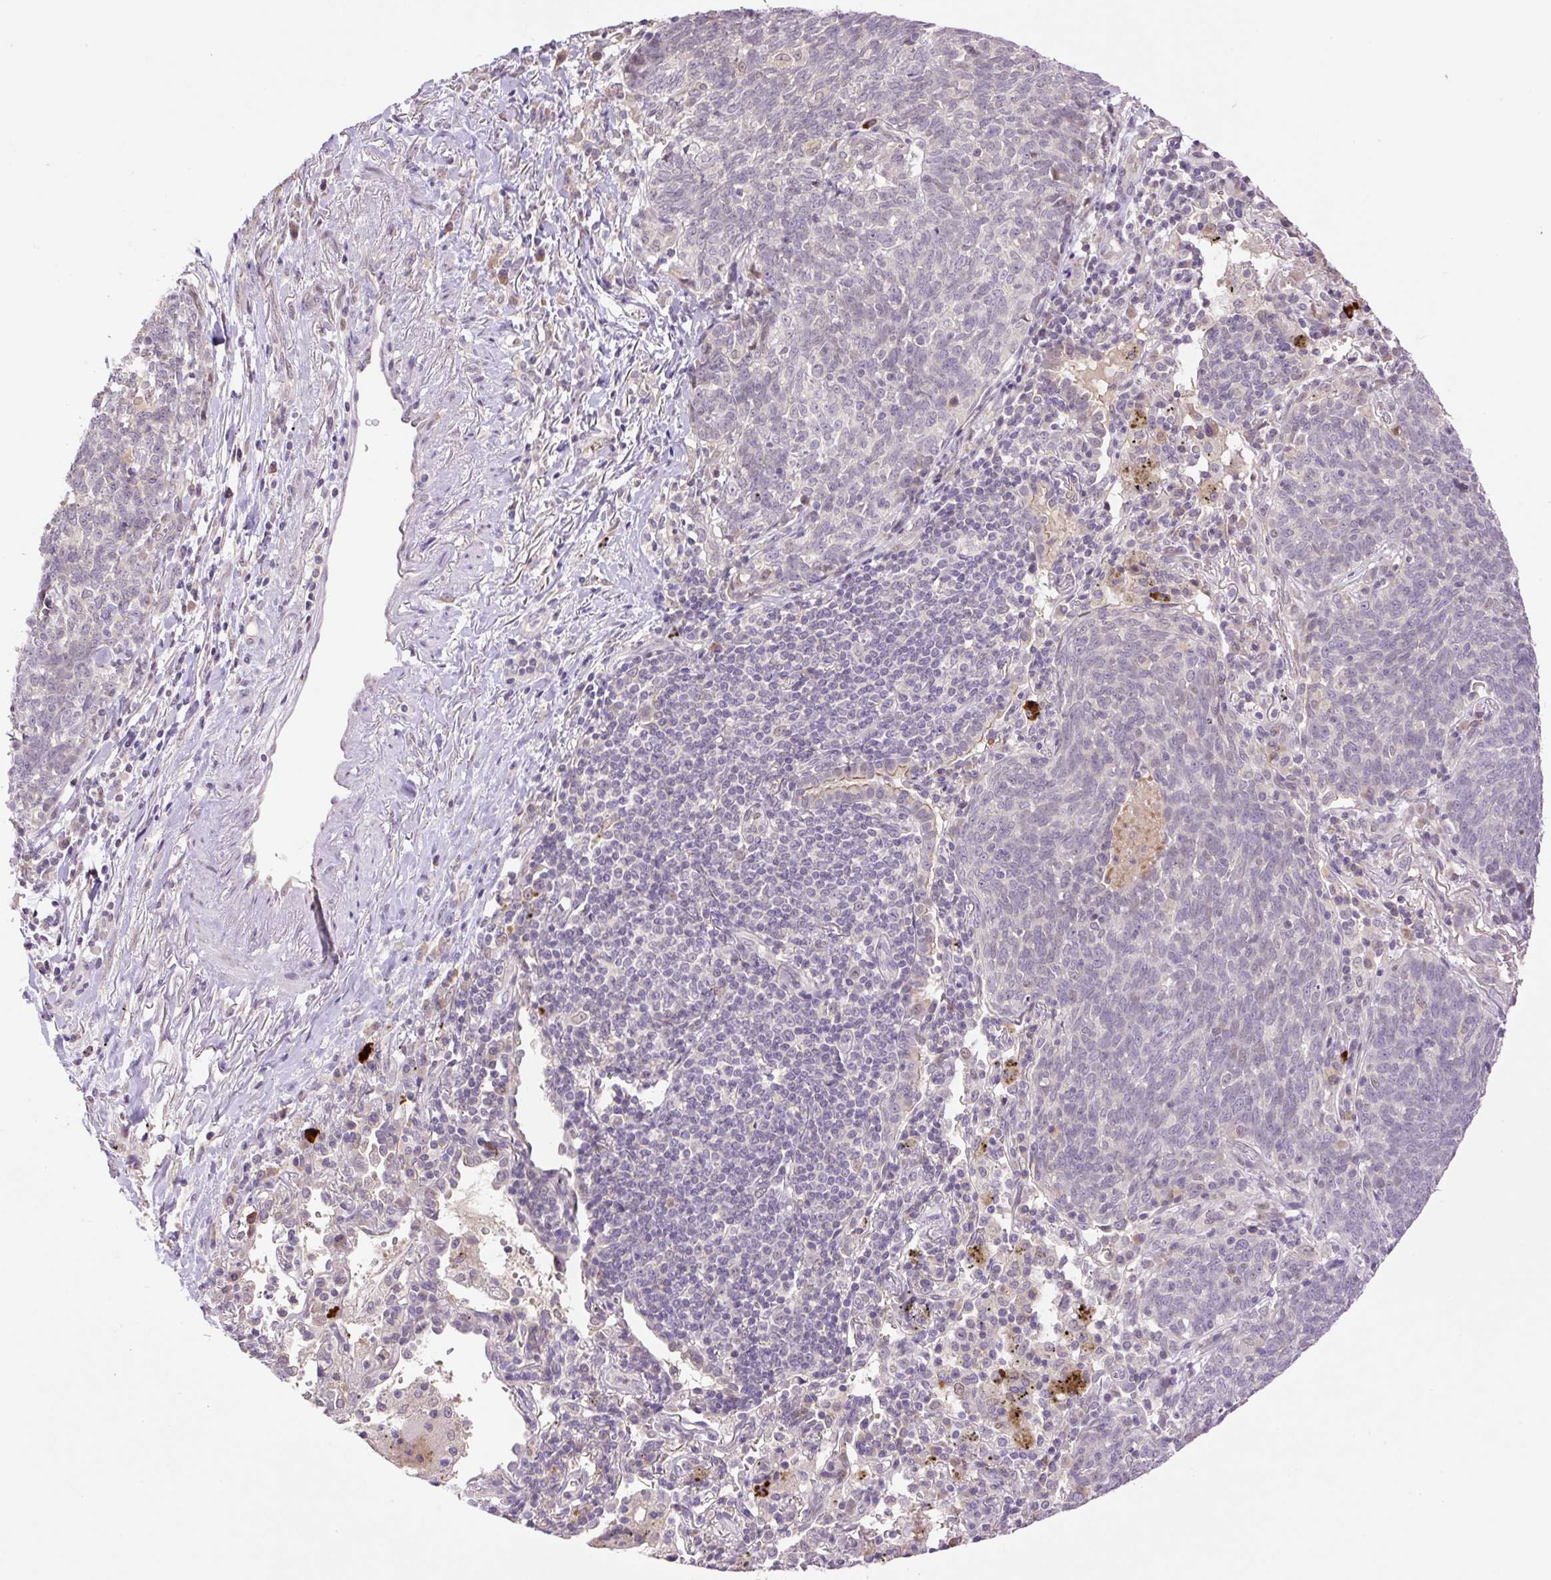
{"staining": {"intensity": "negative", "quantity": "none", "location": "none"}, "tissue": "lung cancer", "cell_type": "Tumor cells", "image_type": "cancer", "snomed": [{"axis": "morphology", "description": "Squamous cell carcinoma, NOS"}, {"axis": "topography", "description": "Lung"}], "caption": "Tumor cells show no significant protein positivity in lung squamous cell carcinoma.", "gene": "HABP4", "patient": {"sex": "female", "age": 72}}